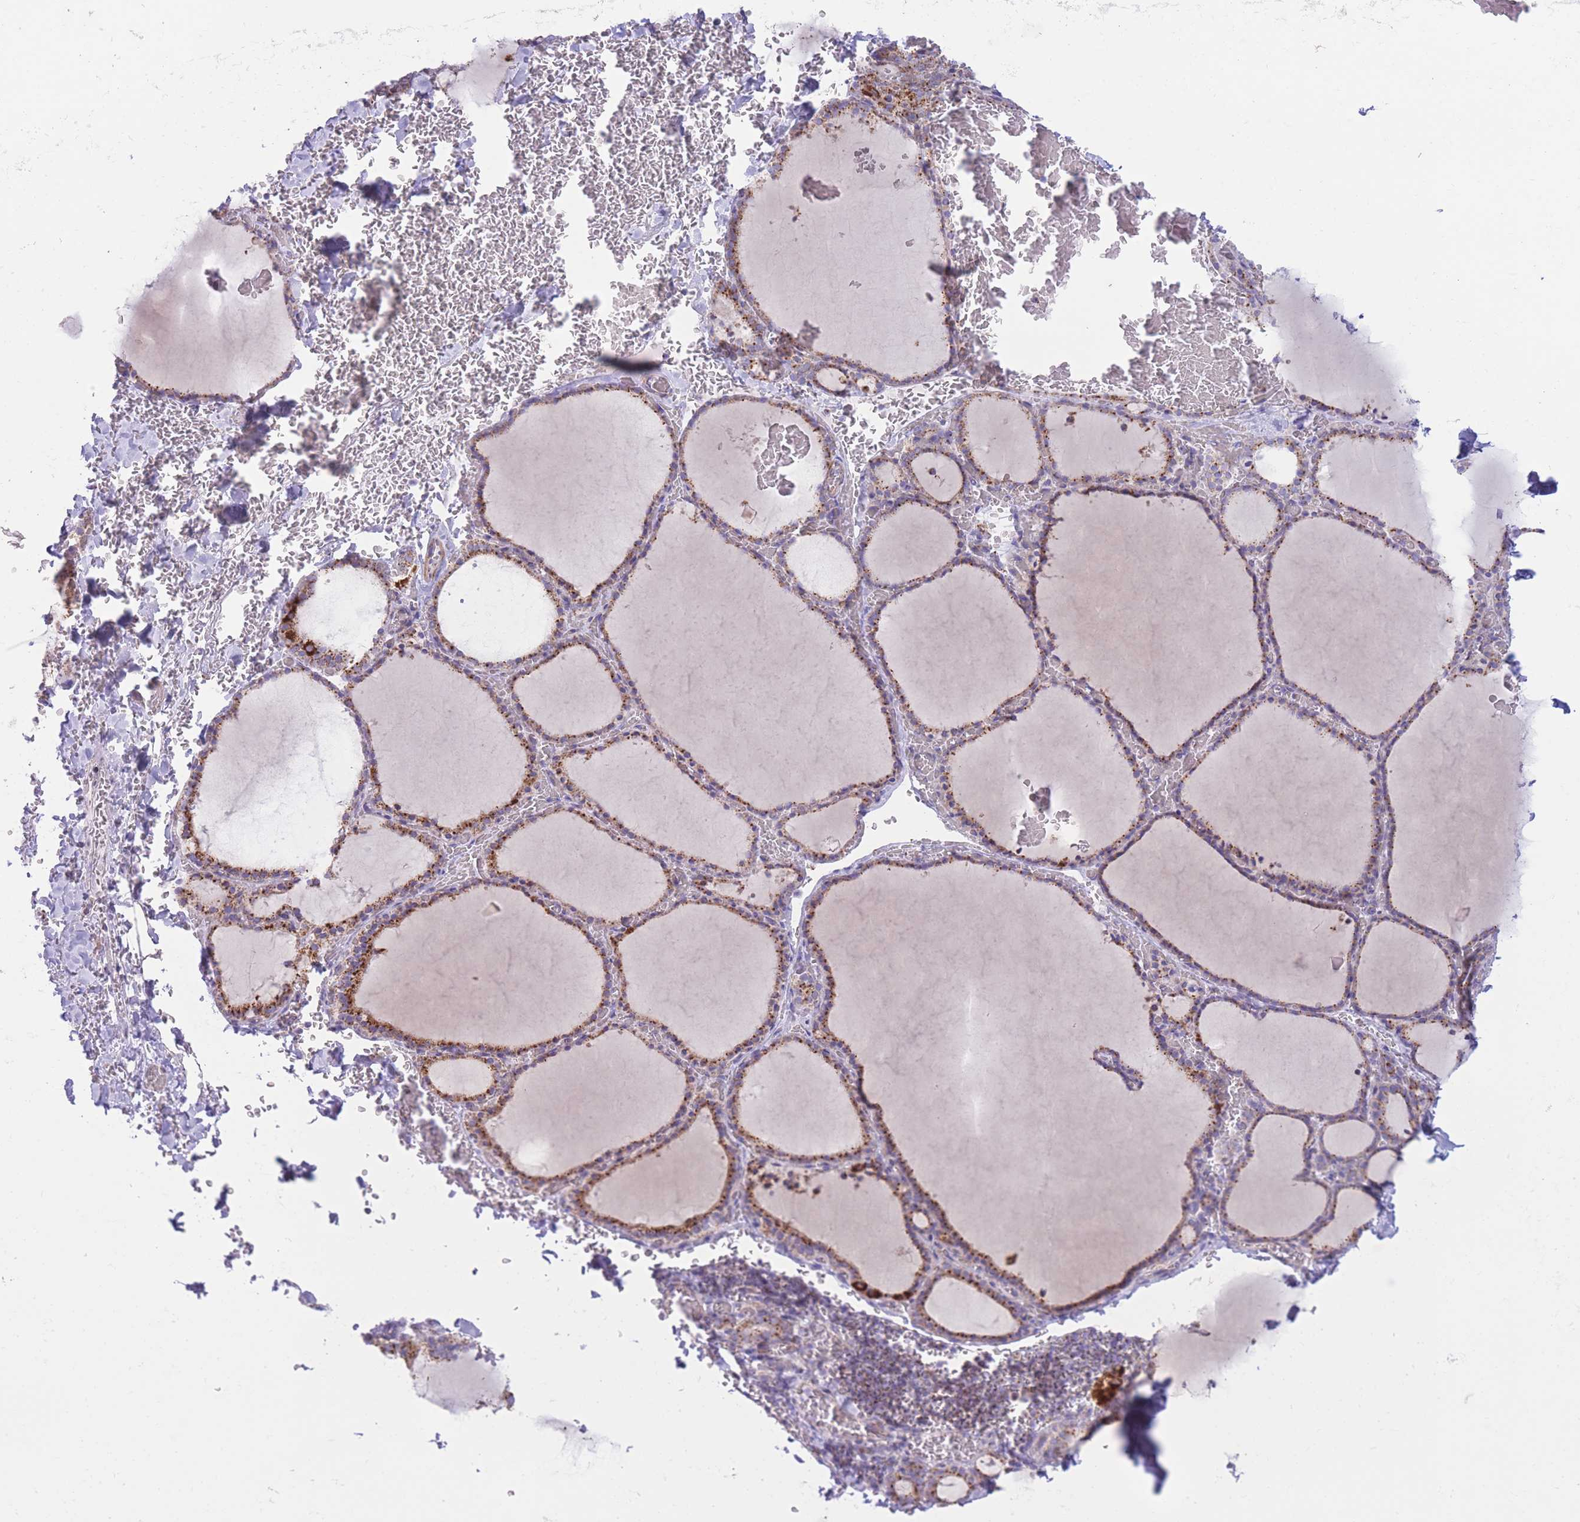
{"staining": {"intensity": "strong", "quantity": ">75%", "location": "cytoplasmic/membranous"}, "tissue": "thyroid gland", "cell_type": "Glandular cells", "image_type": "normal", "snomed": [{"axis": "morphology", "description": "Normal tissue, NOS"}, {"axis": "topography", "description": "Thyroid gland"}], "caption": "High-power microscopy captured an immunohistochemistry (IHC) photomicrograph of unremarkable thyroid gland, revealing strong cytoplasmic/membranous expression in about >75% of glandular cells.", "gene": "MPND", "patient": {"sex": "female", "age": 39}}